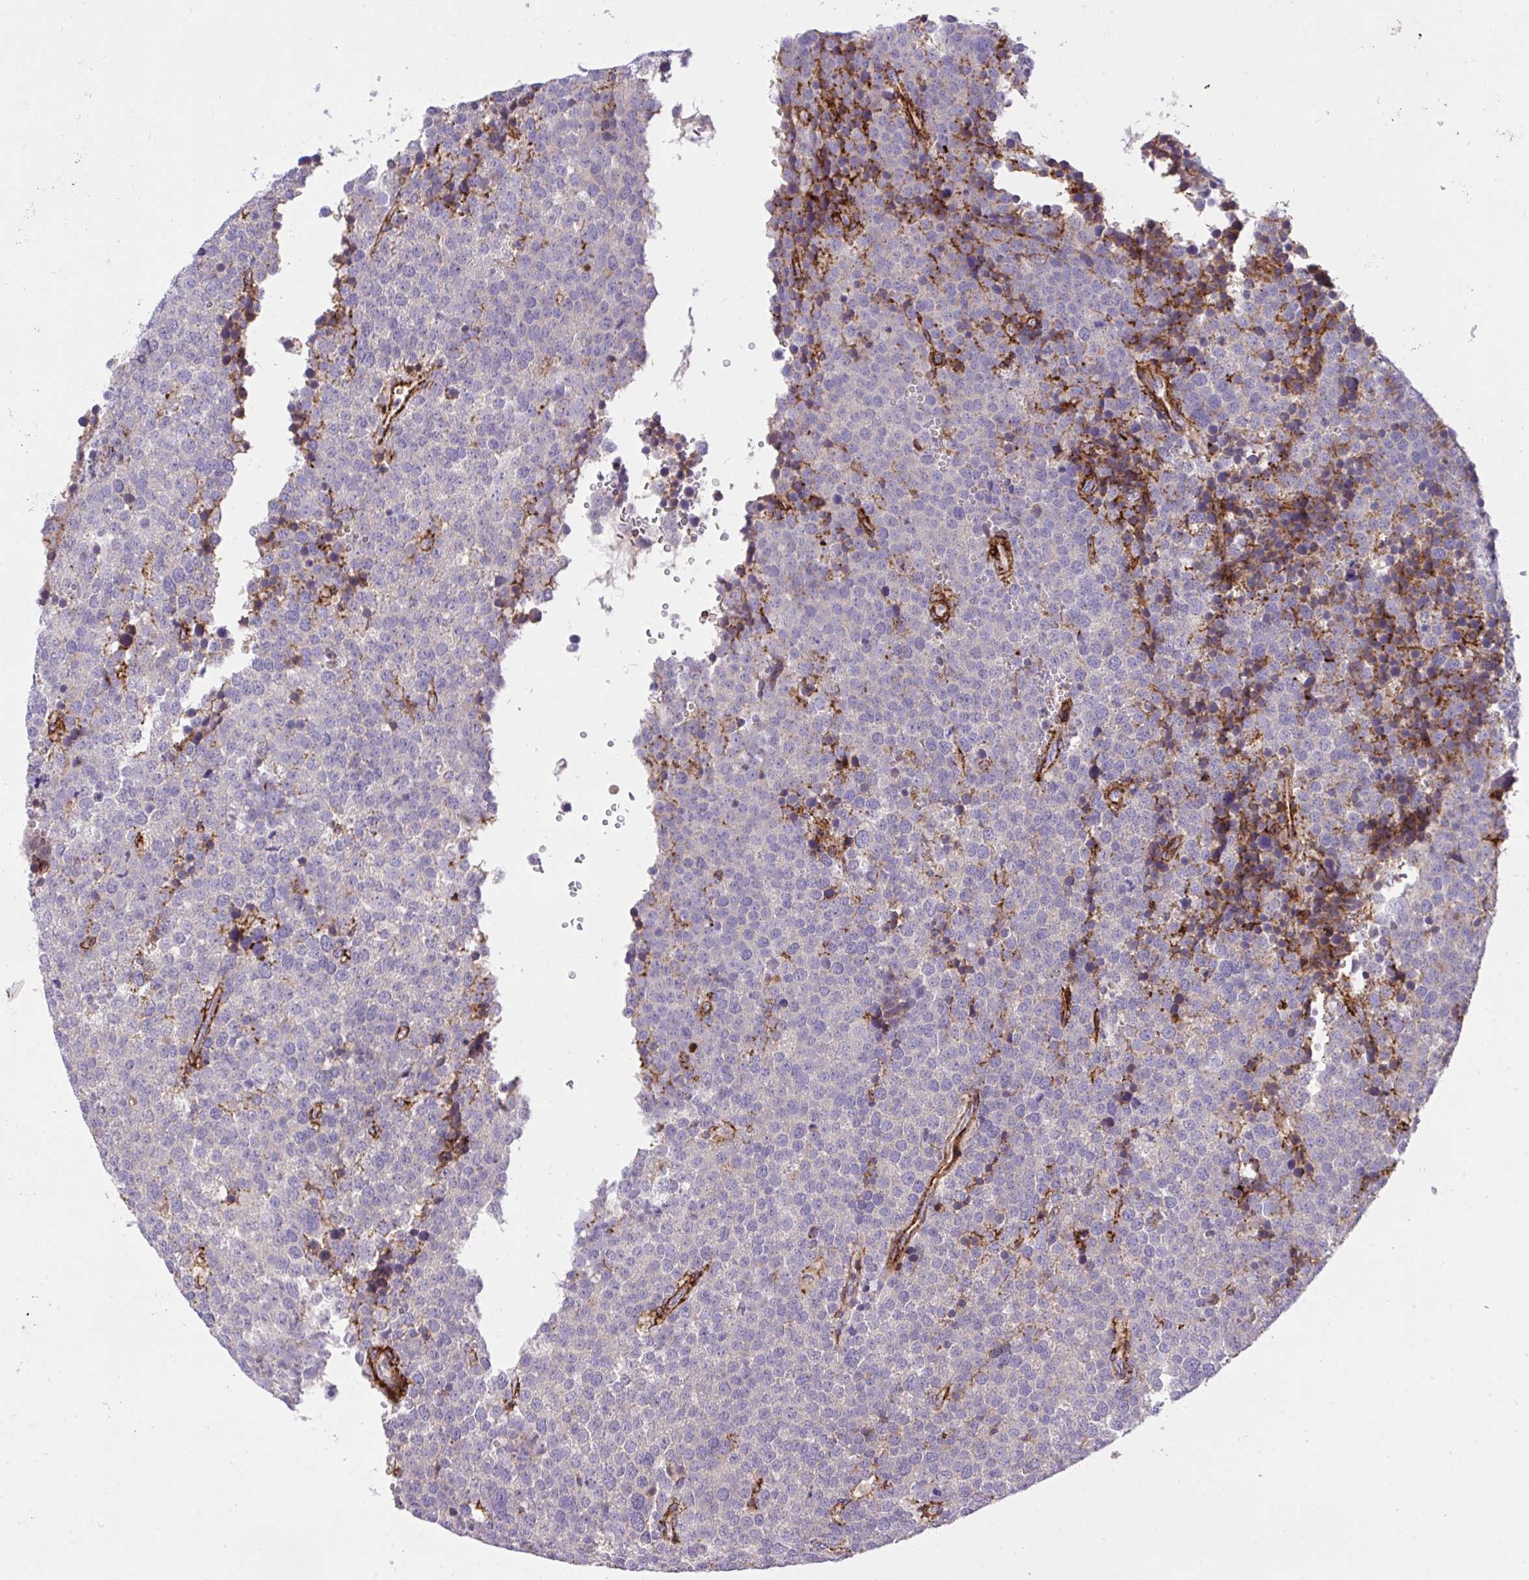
{"staining": {"intensity": "negative", "quantity": "none", "location": "none"}, "tissue": "testis cancer", "cell_type": "Tumor cells", "image_type": "cancer", "snomed": [{"axis": "morphology", "description": "Seminoma, NOS"}, {"axis": "topography", "description": "Testis"}], "caption": "Tumor cells show no significant staining in testis cancer (seminoma).", "gene": "ERI1", "patient": {"sex": "male", "age": 71}}